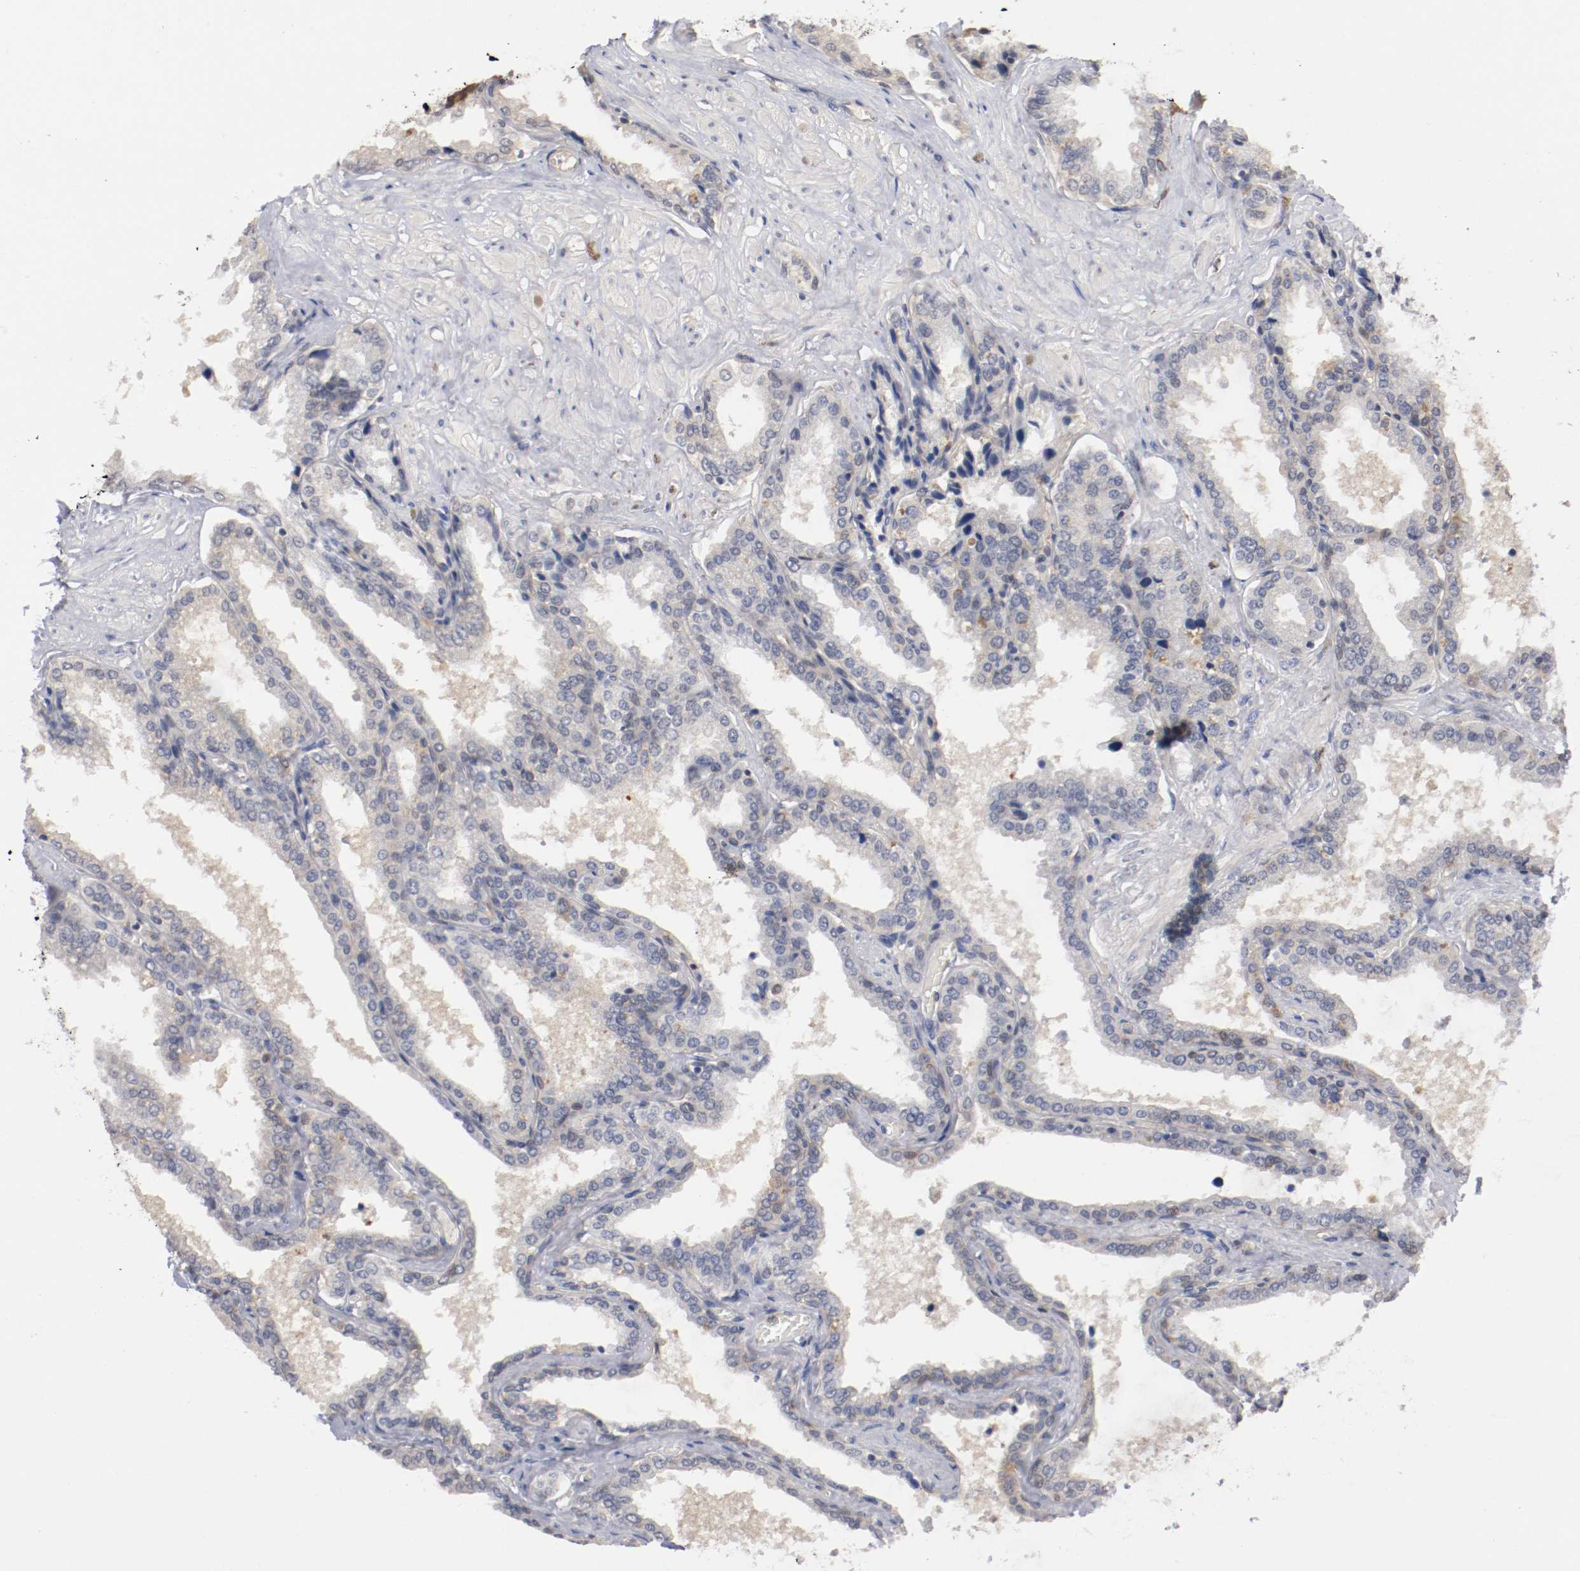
{"staining": {"intensity": "moderate", "quantity": "<25%", "location": "cytoplasmic/membranous"}, "tissue": "seminal vesicle", "cell_type": "Glandular cells", "image_type": "normal", "snomed": [{"axis": "morphology", "description": "Normal tissue, NOS"}, {"axis": "topography", "description": "Seminal veicle"}], "caption": "IHC image of normal human seminal vesicle stained for a protein (brown), which reveals low levels of moderate cytoplasmic/membranous positivity in approximately <25% of glandular cells.", "gene": "RBM23", "patient": {"sex": "male", "age": 46}}